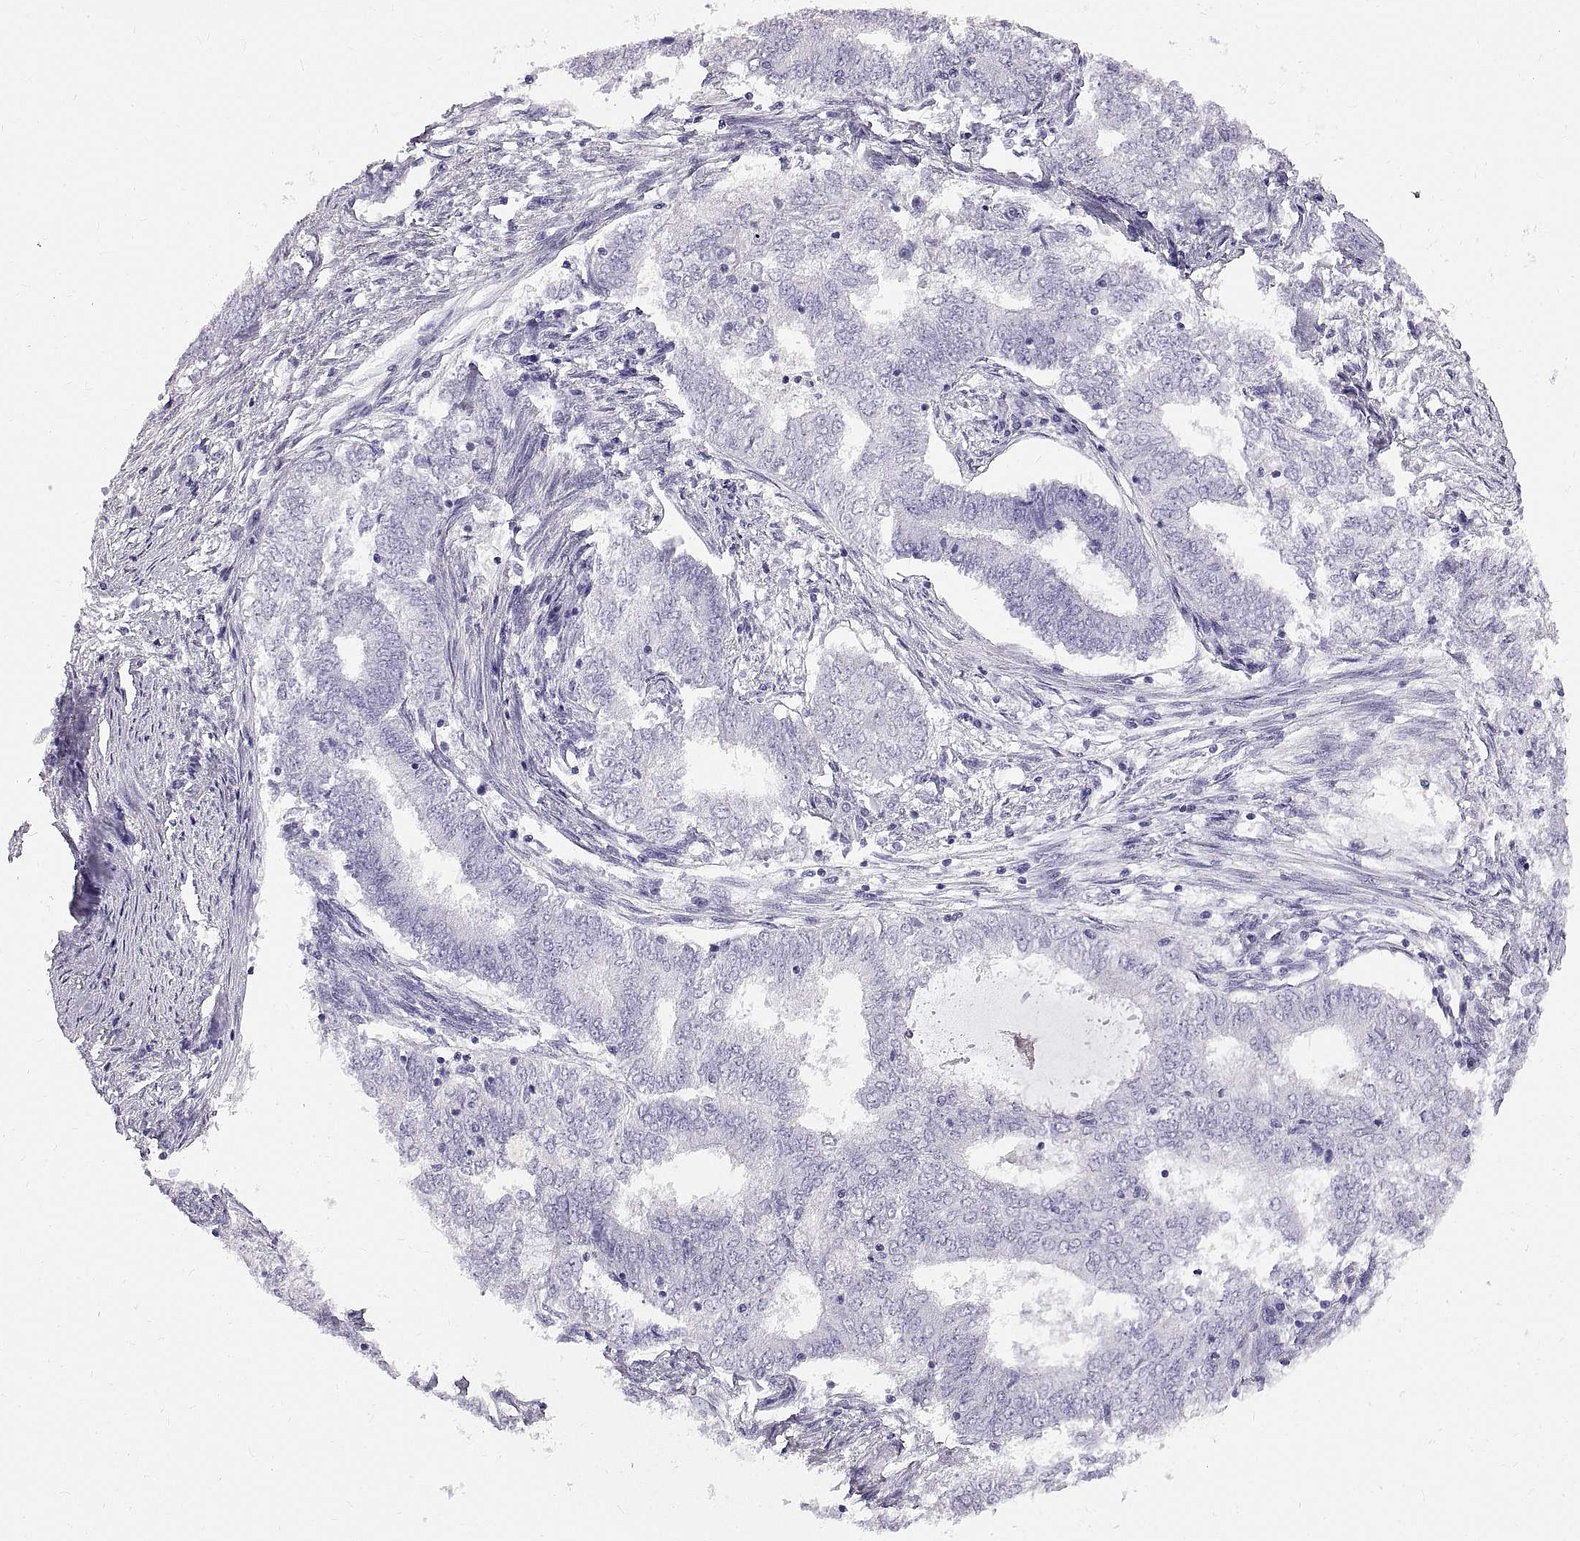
{"staining": {"intensity": "negative", "quantity": "none", "location": "none"}, "tissue": "endometrial cancer", "cell_type": "Tumor cells", "image_type": "cancer", "snomed": [{"axis": "morphology", "description": "Adenocarcinoma, NOS"}, {"axis": "topography", "description": "Endometrium"}], "caption": "DAB immunohistochemical staining of human adenocarcinoma (endometrial) reveals no significant positivity in tumor cells. (Brightfield microscopy of DAB (3,3'-diaminobenzidine) IHC at high magnification).", "gene": "WFDC8", "patient": {"sex": "female", "age": 62}}